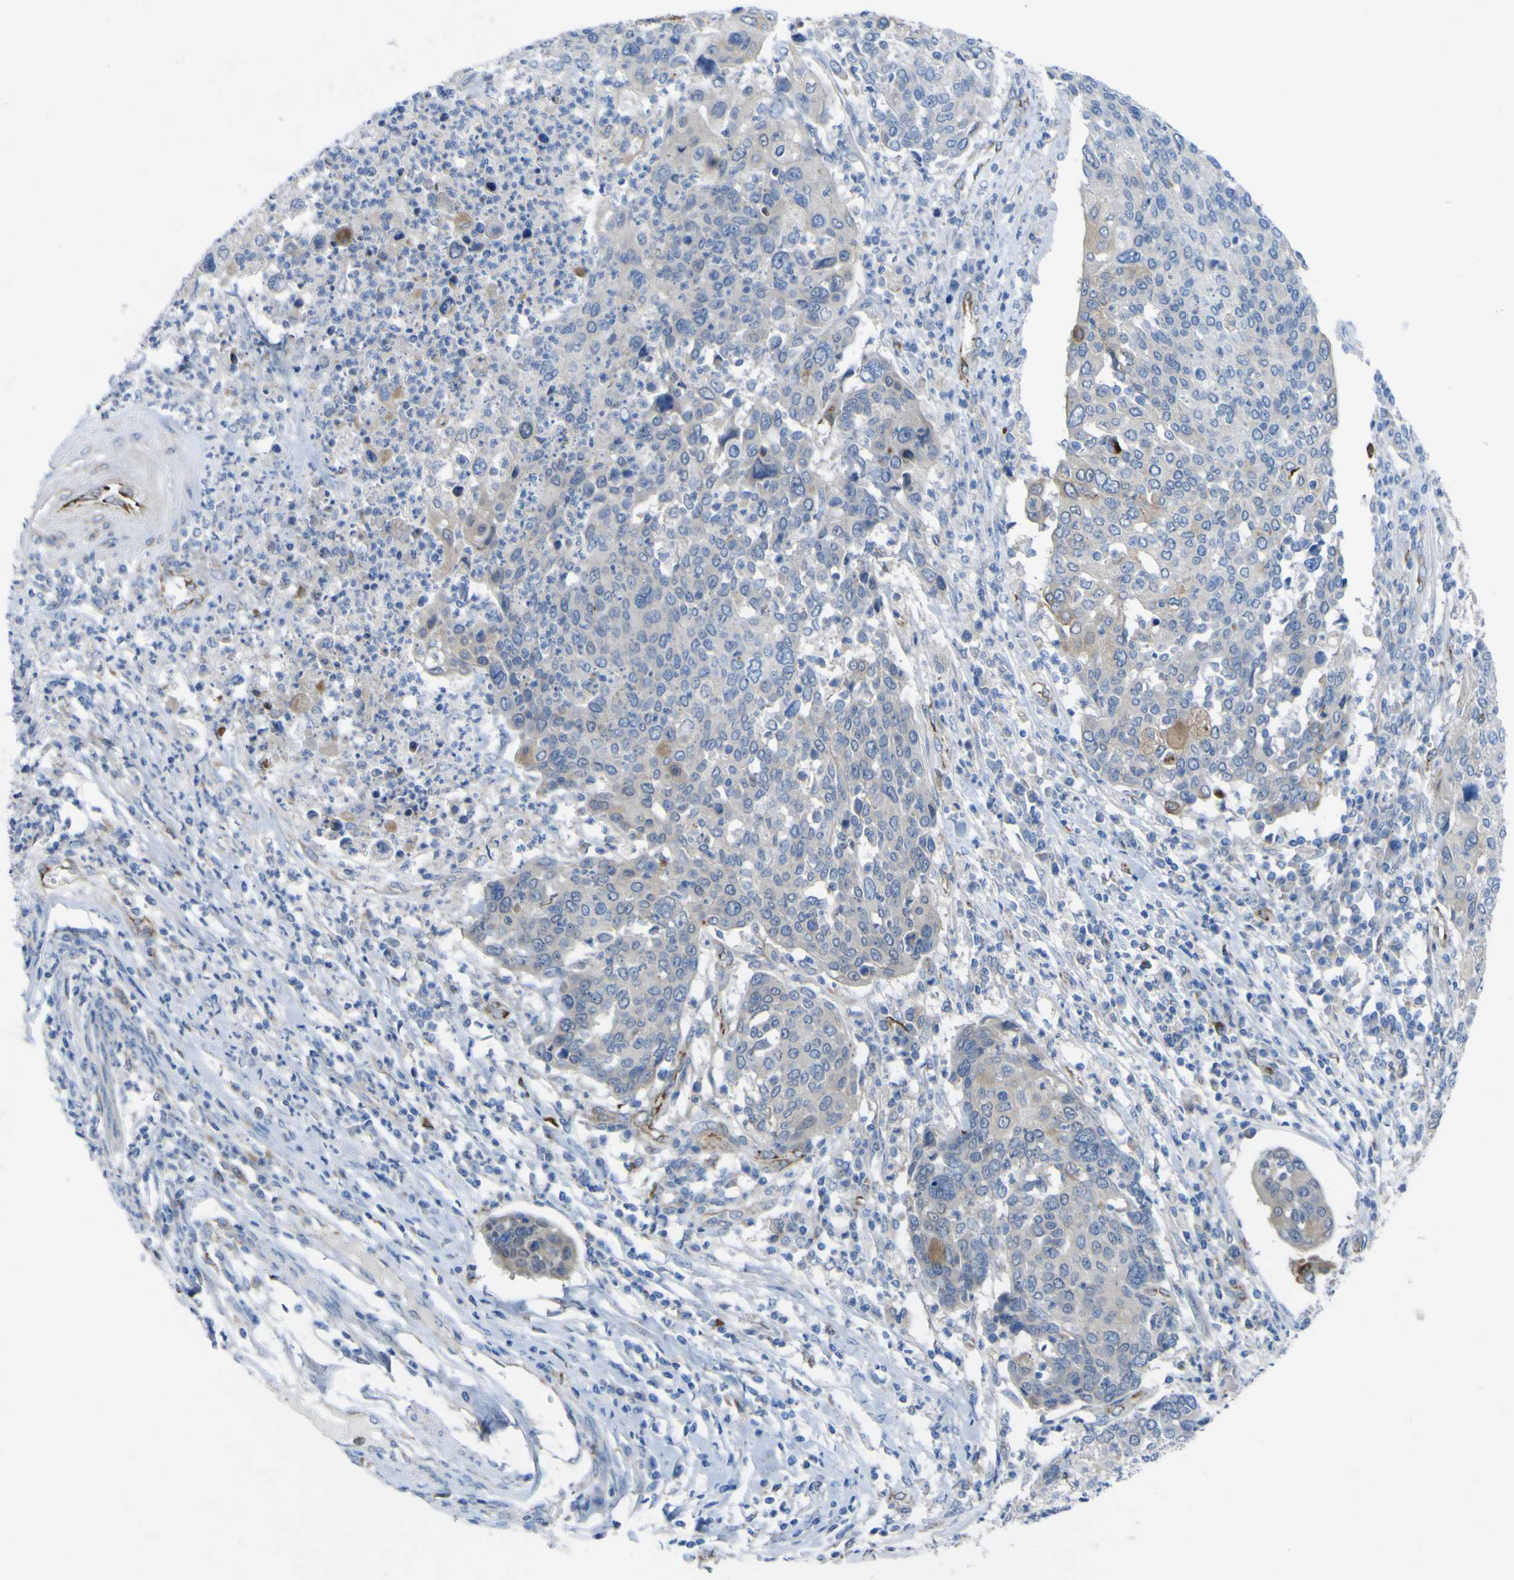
{"staining": {"intensity": "weak", "quantity": "<25%", "location": "cytoplasmic/membranous"}, "tissue": "cervical cancer", "cell_type": "Tumor cells", "image_type": "cancer", "snomed": [{"axis": "morphology", "description": "Squamous cell carcinoma, NOS"}, {"axis": "topography", "description": "Cervix"}], "caption": "Immunohistochemistry of human squamous cell carcinoma (cervical) shows no staining in tumor cells.", "gene": "CST3", "patient": {"sex": "female", "age": 40}}